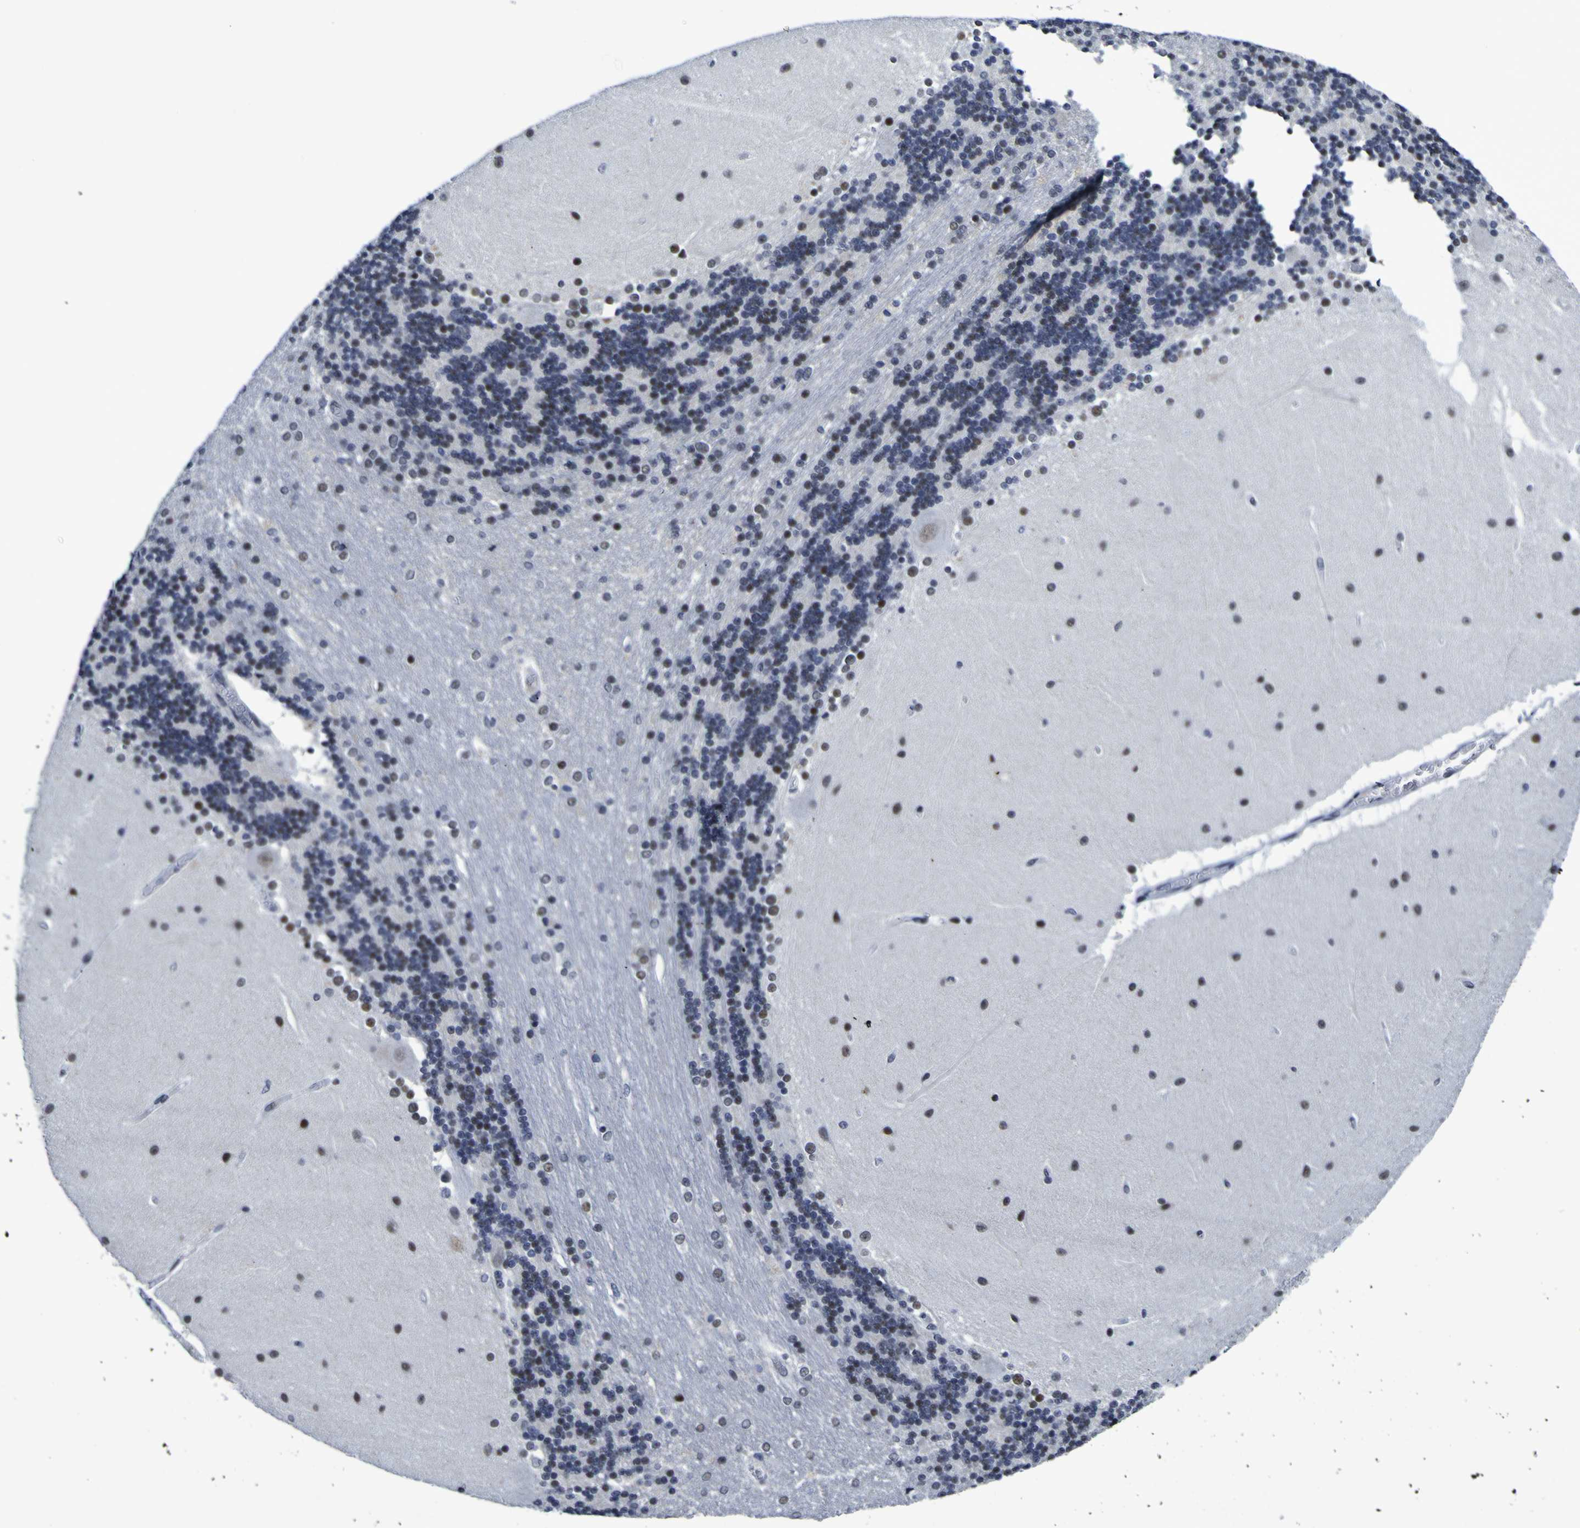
{"staining": {"intensity": "moderate", "quantity": "25%-75%", "location": "nuclear"}, "tissue": "cerebellum", "cell_type": "Cells in granular layer", "image_type": "normal", "snomed": [{"axis": "morphology", "description": "Normal tissue, NOS"}, {"axis": "topography", "description": "Cerebellum"}], "caption": "The immunohistochemical stain shows moderate nuclear staining in cells in granular layer of unremarkable cerebellum. (IHC, brightfield microscopy, high magnification).", "gene": "MBD3", "patient": {"sex": "female", "age": 54}}